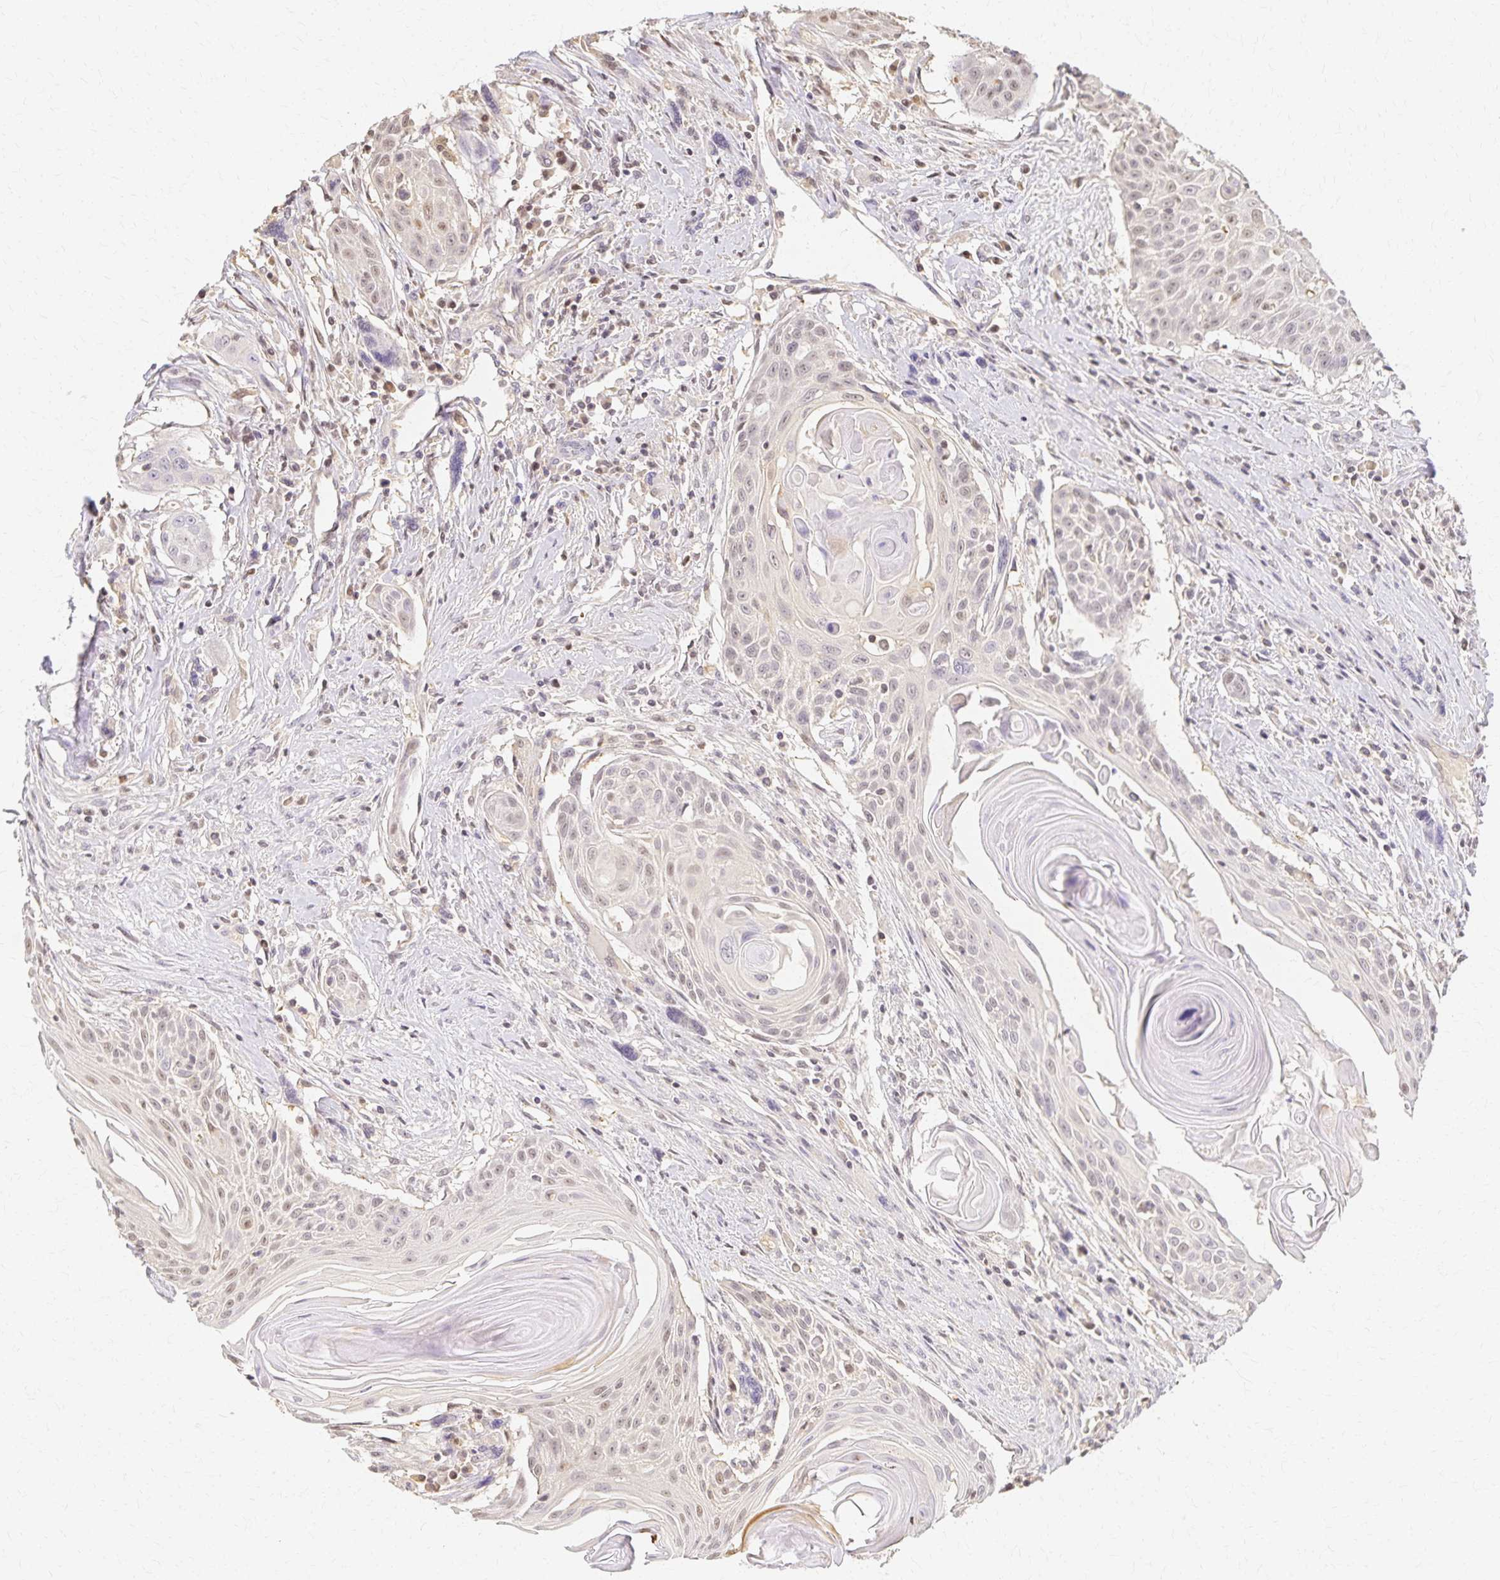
{"staining": {"intensity": "weak", "quantity": "<25%", "location": "nuclear"}, "tissue": "head and neck cancer", "cell_type": "Tumor cells", "image_type": "cancer", "snomed": [{"axis": "morphology", "description": "Squamous cell carcinoma, NOS"}, {"axis": "topography", "description": "Lymph node"}, {"axis": "topography", "description": "Salivary gland"}, {"axis": "topography", "description": "Head-Neck"}], "caption": "A high-resolution histopathology image shows immunohistochemistry staining of head and neck squamous cell carcinoma, which shows no significant expression in tumor cells.", "gene": "AZGP1", "patient": {"sex": "female", "age": 74}}